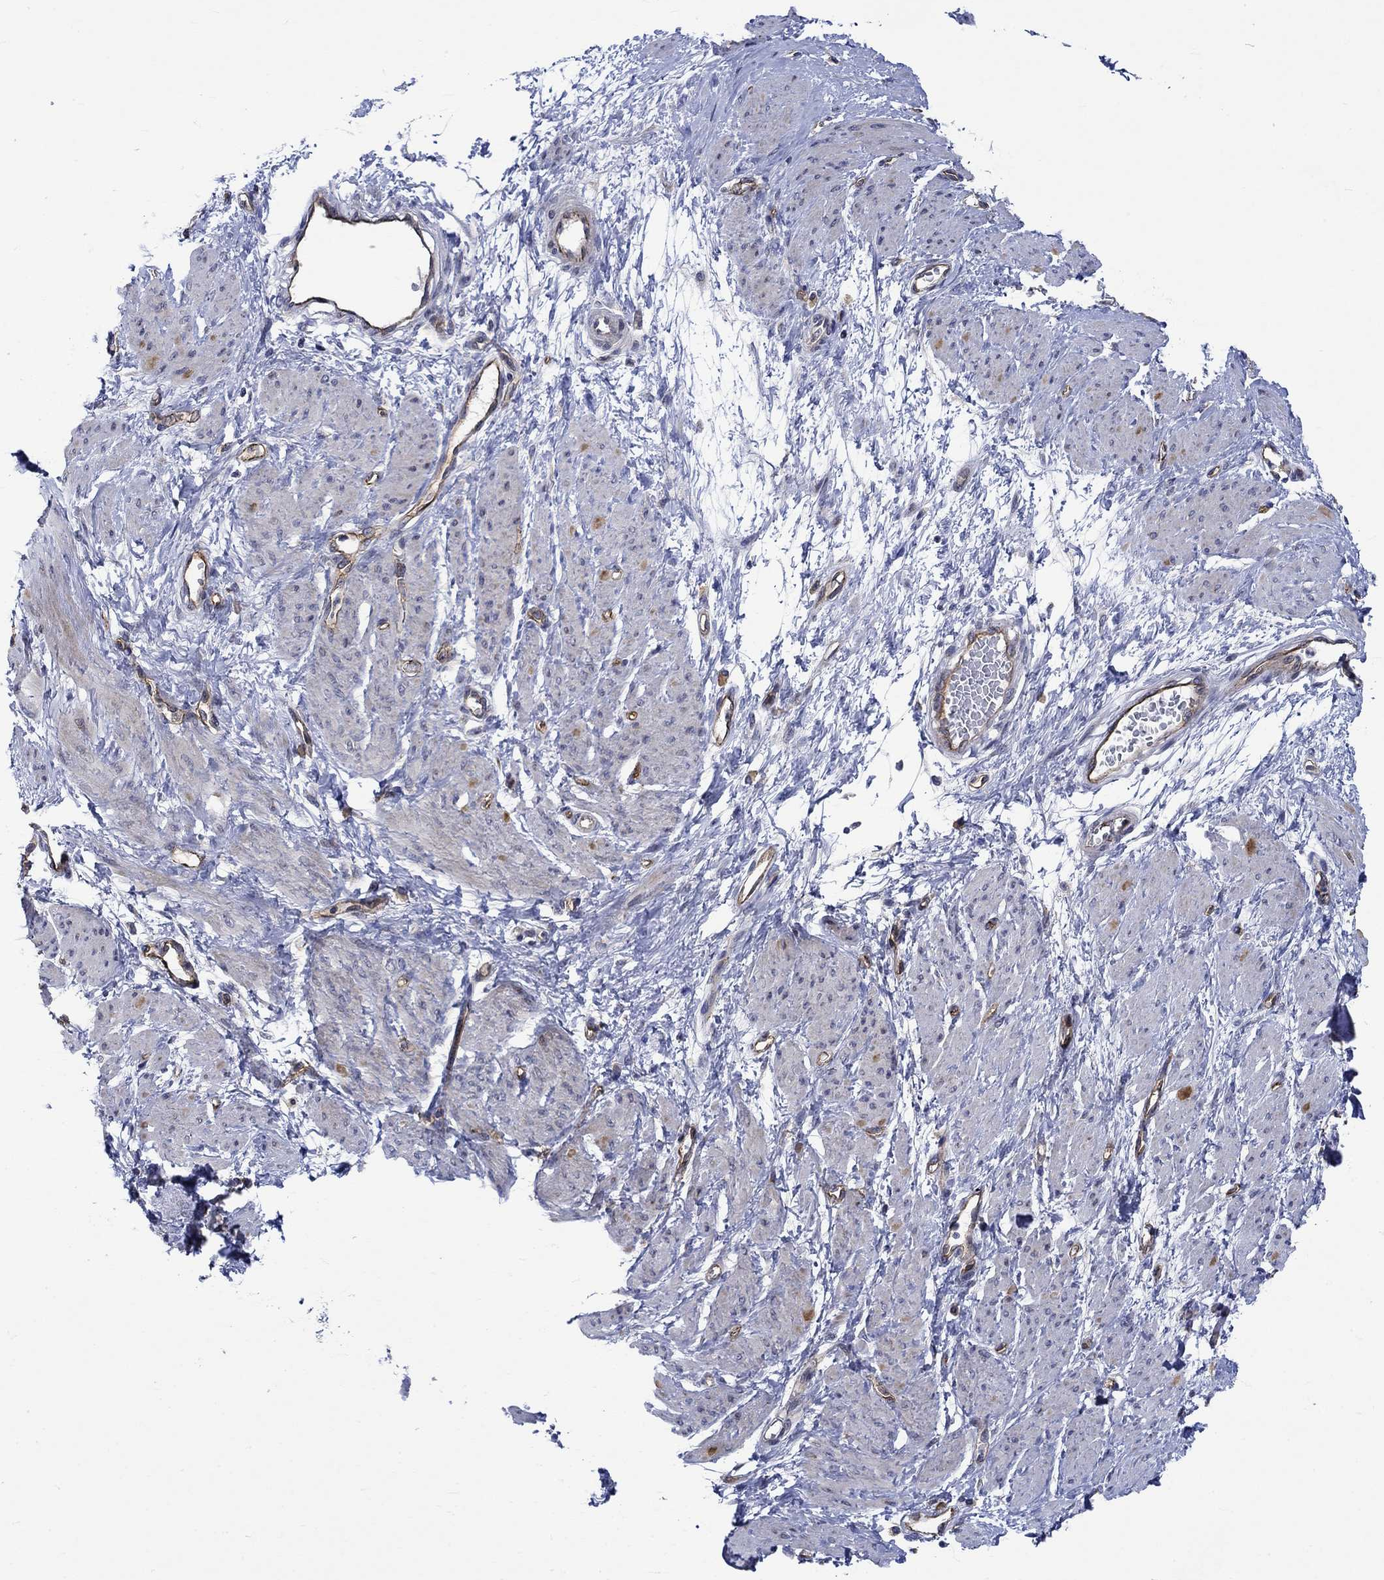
{"staining": {"intensity": "negative", "quantity": "none", "location": "none"}, "tissue": "smooth muscle", "cell_type": "Smooth muscle cells", "image_type": "normal", "snomed": [{"axis": "morphology", "description": "Normal tissue, NOS"}, {"axis": "topography", "description": "Smooth muscle"}, {"axis": "topography", "description": "Uterus"}], "caption": "IHC photomicrograph of normal smooth muscle stained for a protein (brown), which exhibits no positivity in smooth muscle cells. (DAB (3,3'-diaminobenzidine) immunohistochemistry, high magnification).", "gene": "GJA5", "patient": {"sex": "female", "age": 39}}